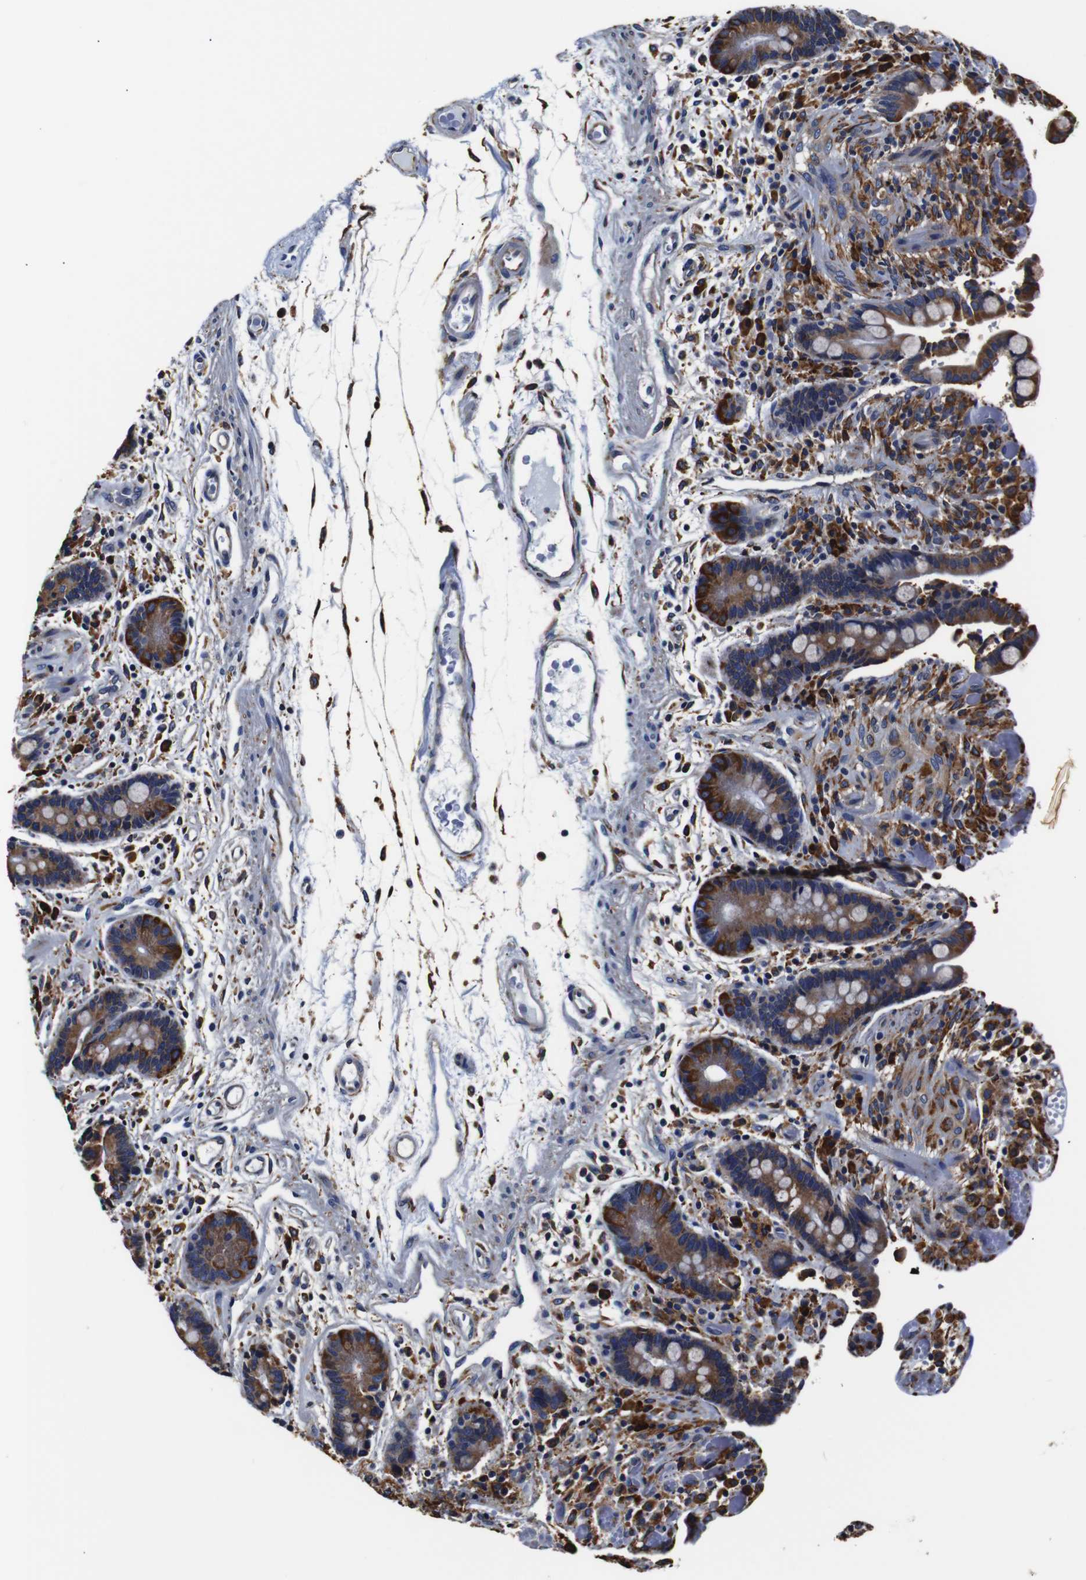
{"staining": {"intensity": "moderate", "quantity": ">75%", "location": "cytoplasmic/membranous"}, "tissue": "colon", "cell_type": "Endothelial cells", "image_type": "normal", "snomed": [{"axis": "morphology", "description": "Normal tissue, NOS"}, {"axis": "topography", "description": "Colon"}], "caption": "Immunohistochemistry (DAB (3,3'-diaminobenzidine)) staining of unremarkable colon shows moderate cytoplasmic/membranous protein staining in about >75% of endothelial cells. The staining was performed using DAB (3,3'-diaminobenzidine), with brown indicating positive protein expression. Nuclei are stained blue with hematoxylin.", "gene": "PPIB", "patient": {"sex": "male", "age": 73}}